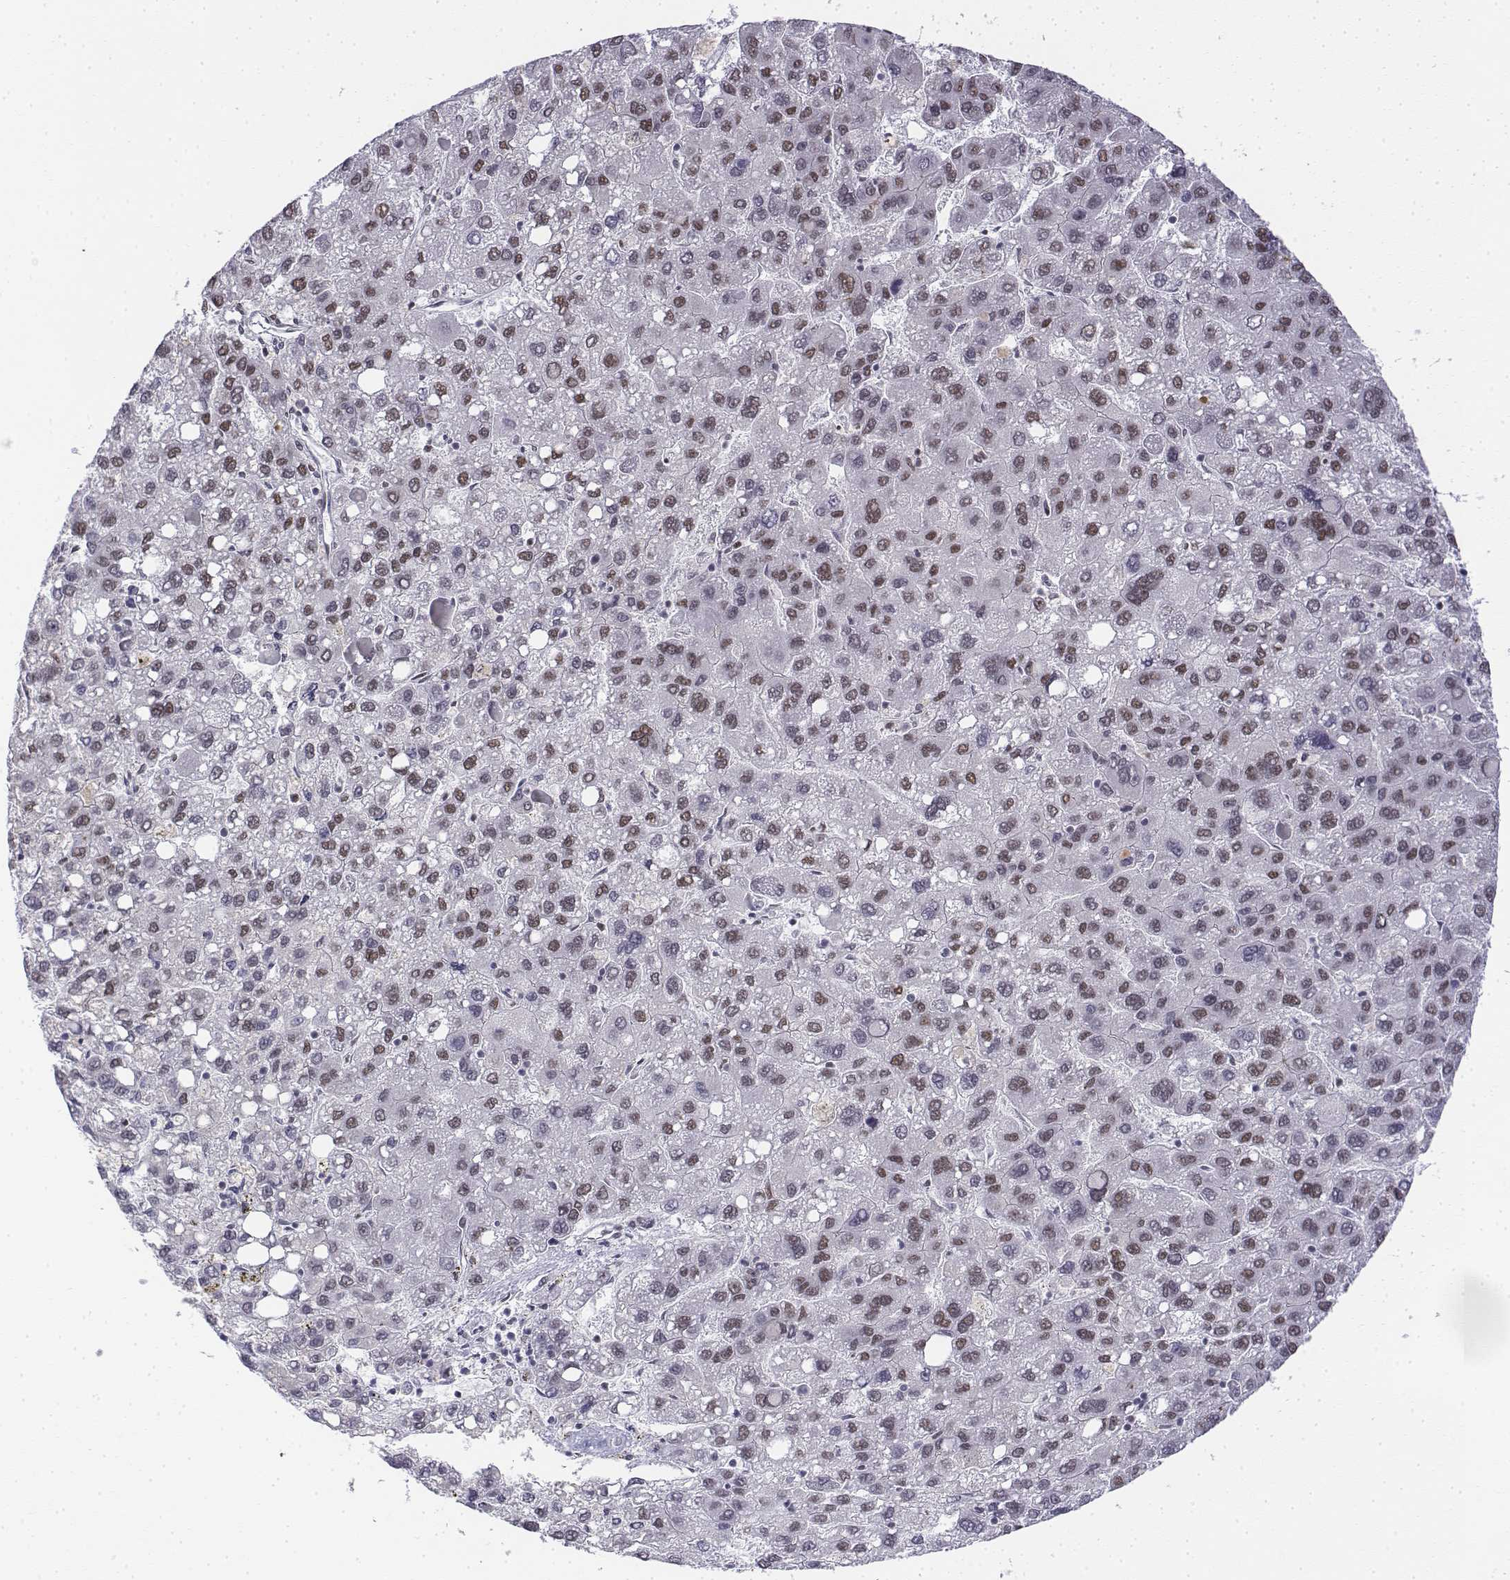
{"staining": {"intensity": "weak", "quantity": "25%-75%", "location": "nuclear"}, "tissue": "liver cancer", "cell_type": "Tumor cells", "image_type": "cancer", "snomed": [{"axis": "morphology", "description": "Carcinoma, Hepatocellular, NOS"}, {"axis": "topography", "description": "Liver"}], "caption": "Hepatocellular carcinoma (liver) stained for a protein (brown) exhibits weak nuclear positive positivity in approximately 25%-75% of tumor cells.", "gene": "SETD1A", "patient": {"sex": "female", "age": 82}}